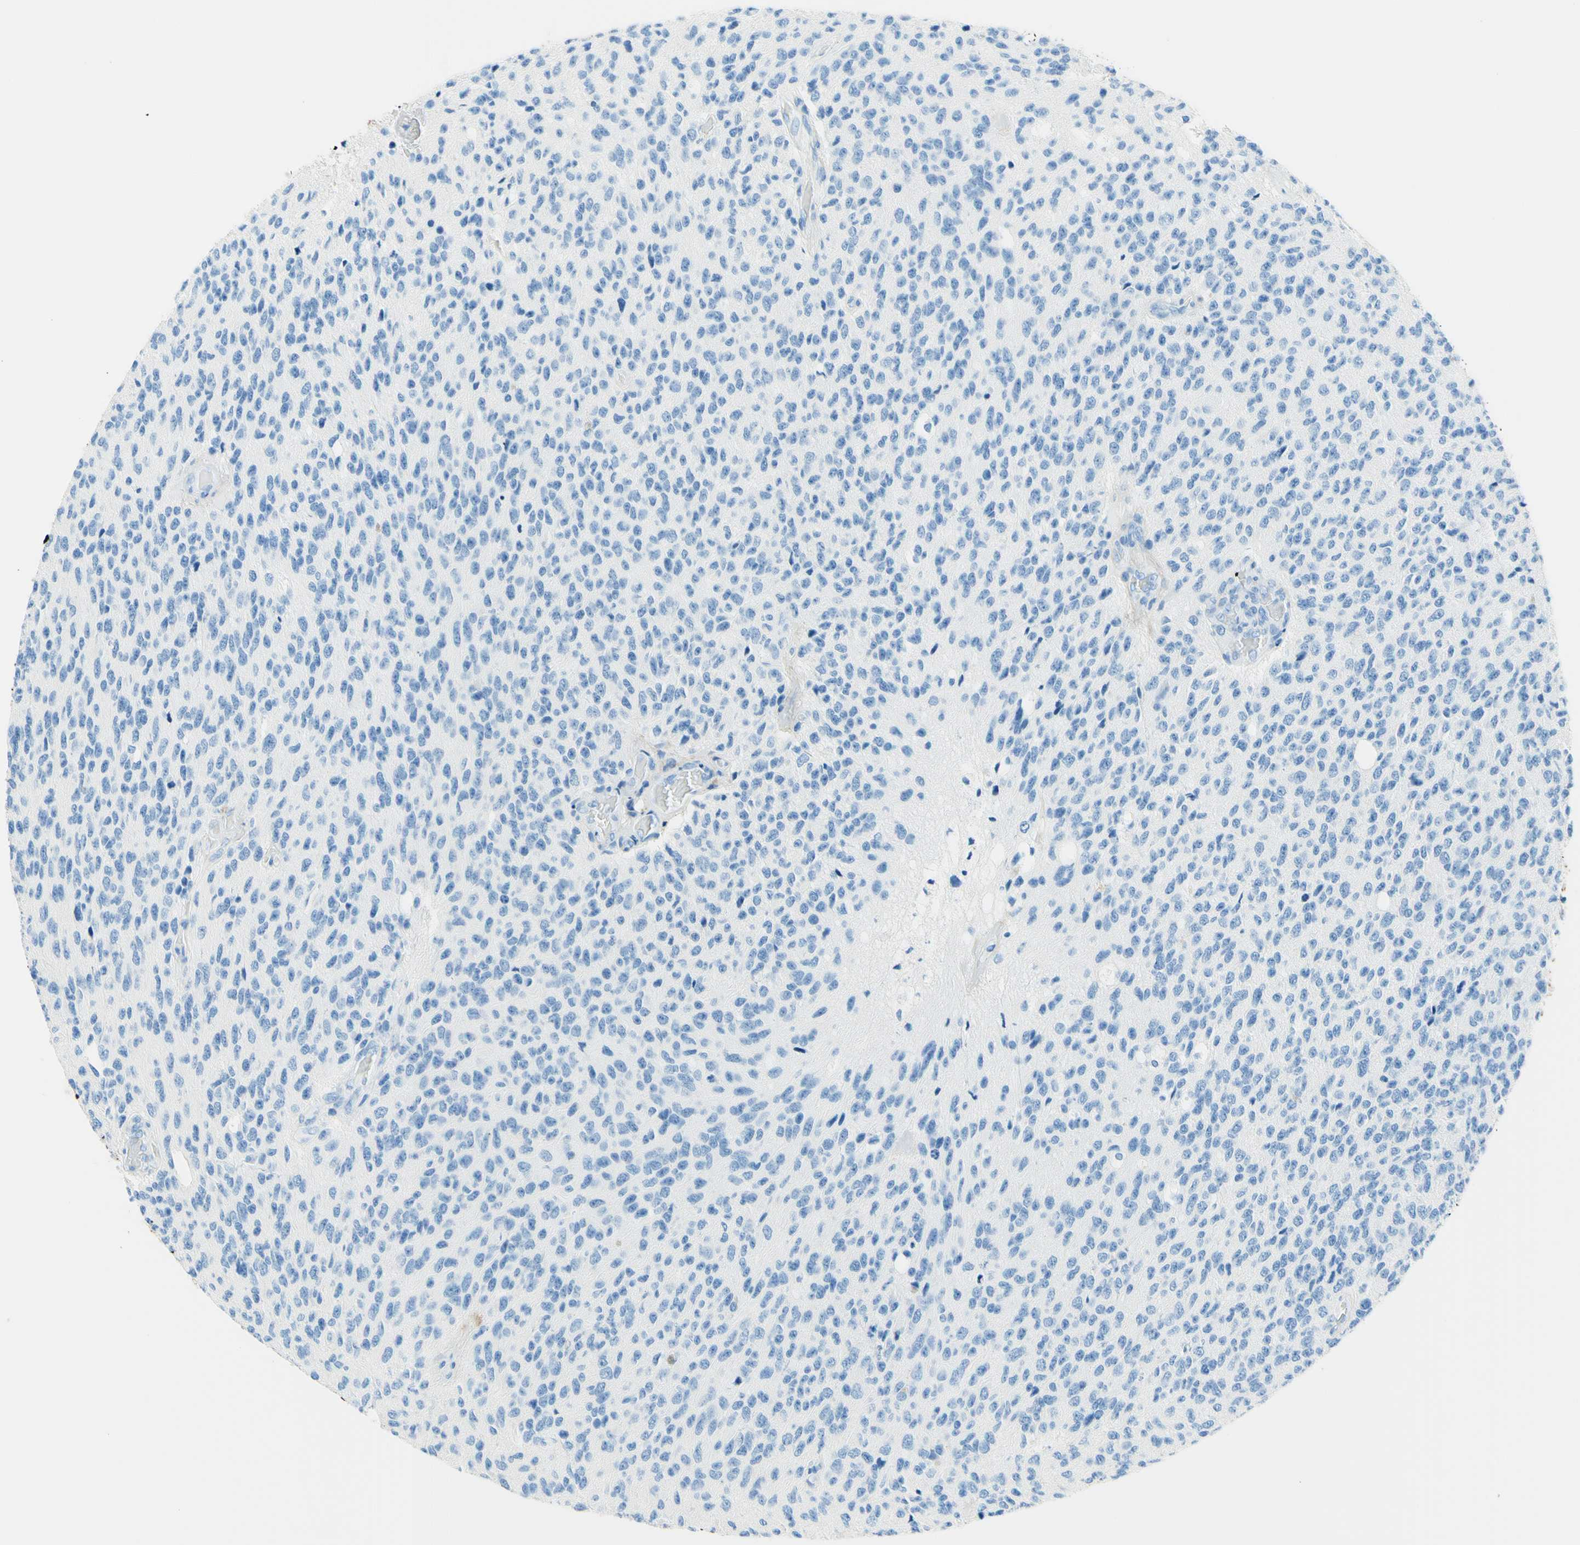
{"staining": {"intensity": "negative", "quantity": "none", "location": "none"}, "tissue": "glioma", "cell_type": "Tumor cells", "image_type": "cancer", "snomed": [{"axis": "morphology", "description": "Glioma, malignant, High grade"}, {"axis": "topography", "description": "pancreas cauda"}], "caption": "This micrograph is of glioma stained with immunohistochemistry (IHC) to label a protein in brown with the nuclei are counter-stained blue. There is no staining in tumor cells.", "gene": "MFAP5", "patient": {"sex": "male", "age": 60}}